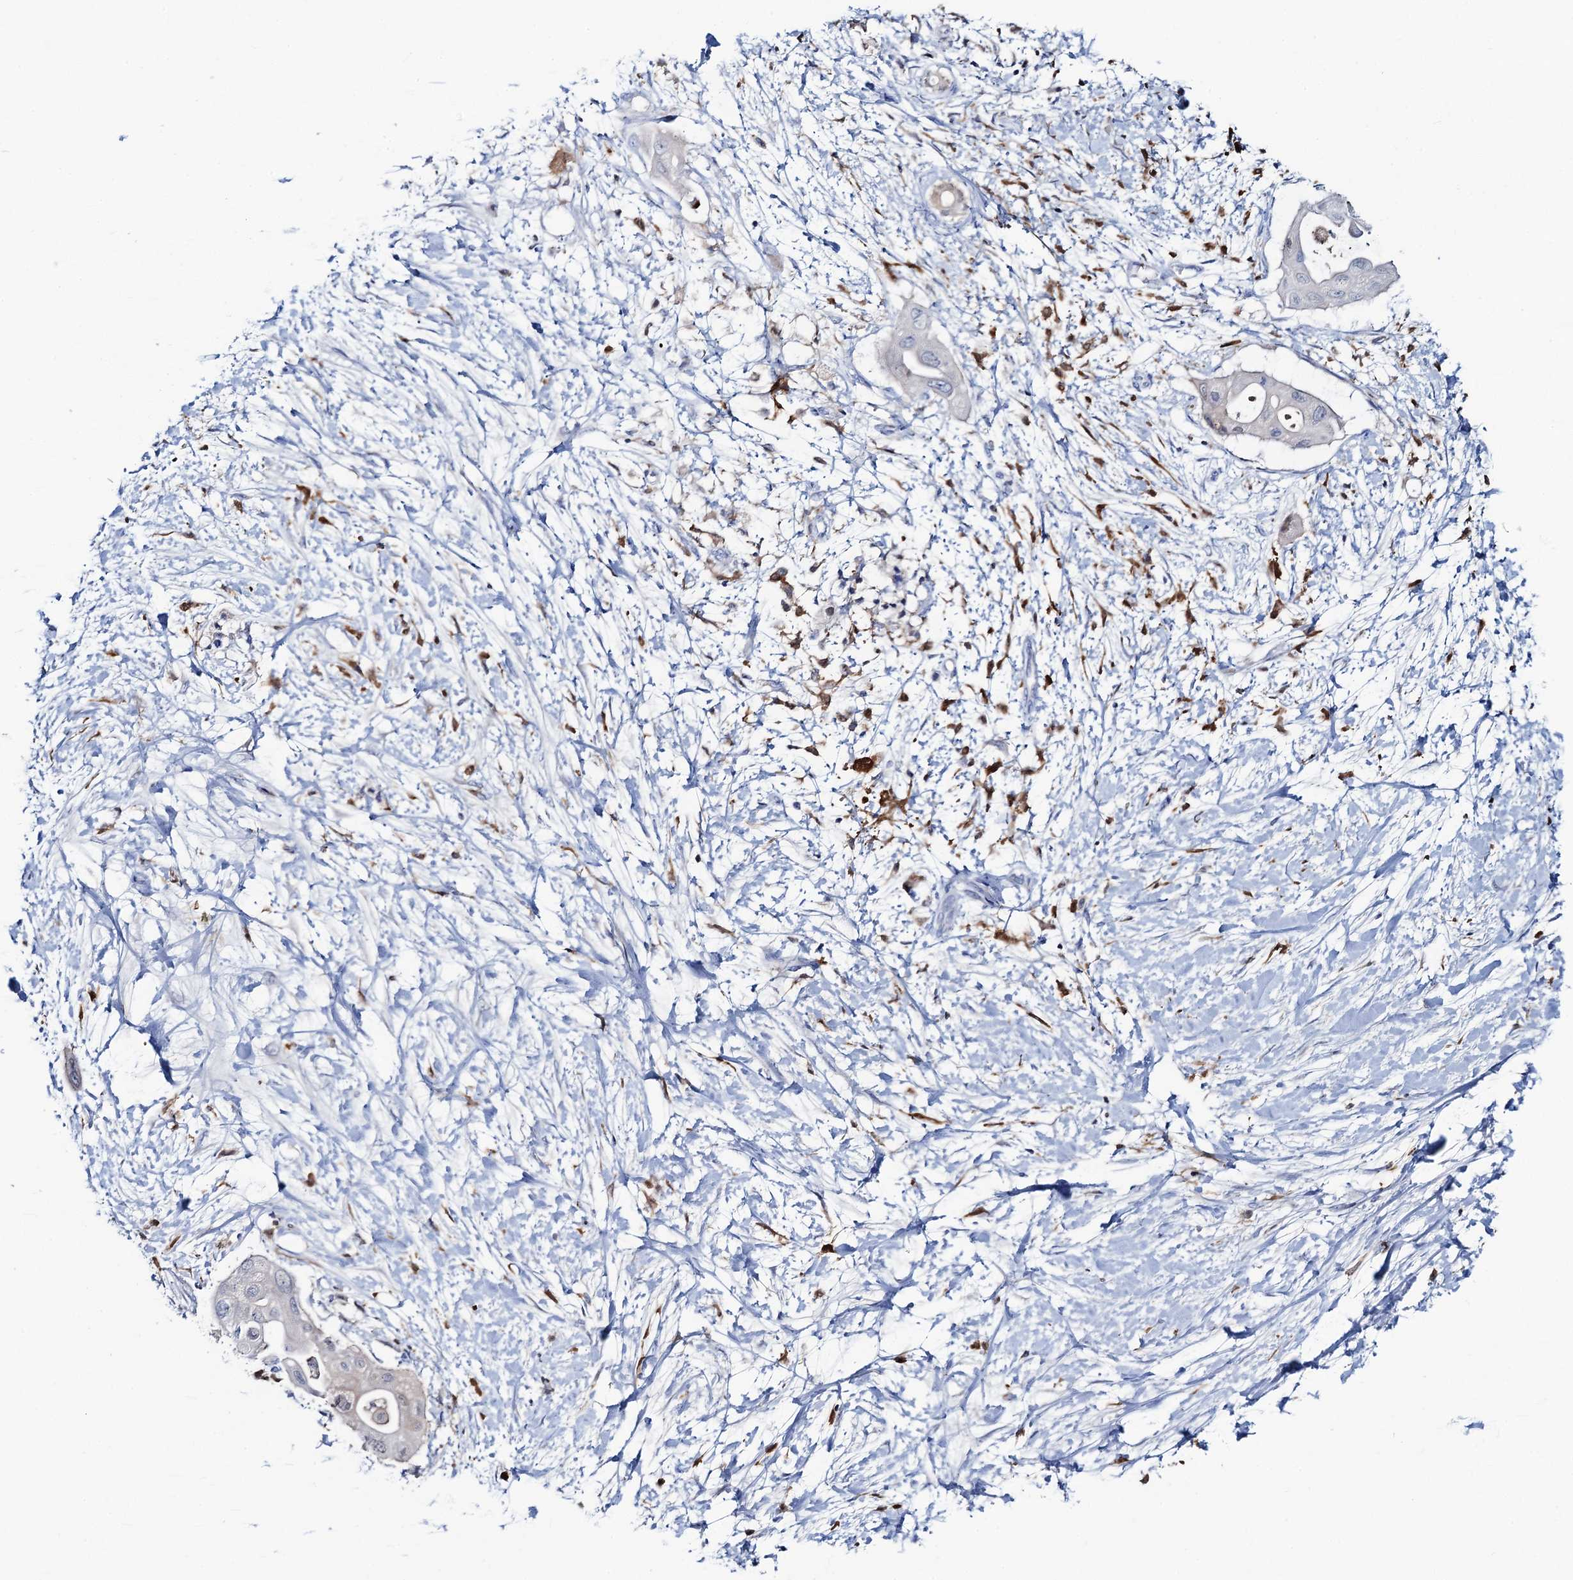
{"staining": {"intensity": "negative", "quantity": "none", "location": "none"}, "tissue": "pancreatic cancer", "cell_type": "Tumor cells", "image_type": "cancer", "snomed": [{"axis": "morphology", "description": "Adenocarcinoma, NOS"}, {"axis": "topography", "description": "Pancreas"}], "caption": "Immunohistochemistry (IHC) histopathology image of neoplastic tissue: human pancreatic cancer (adenocarcinoma) stained with DAB demonstrates no significant protein positivity in tumor cells.", "gene": "FAH", "patient": {"sex": "male", "age": 68}}